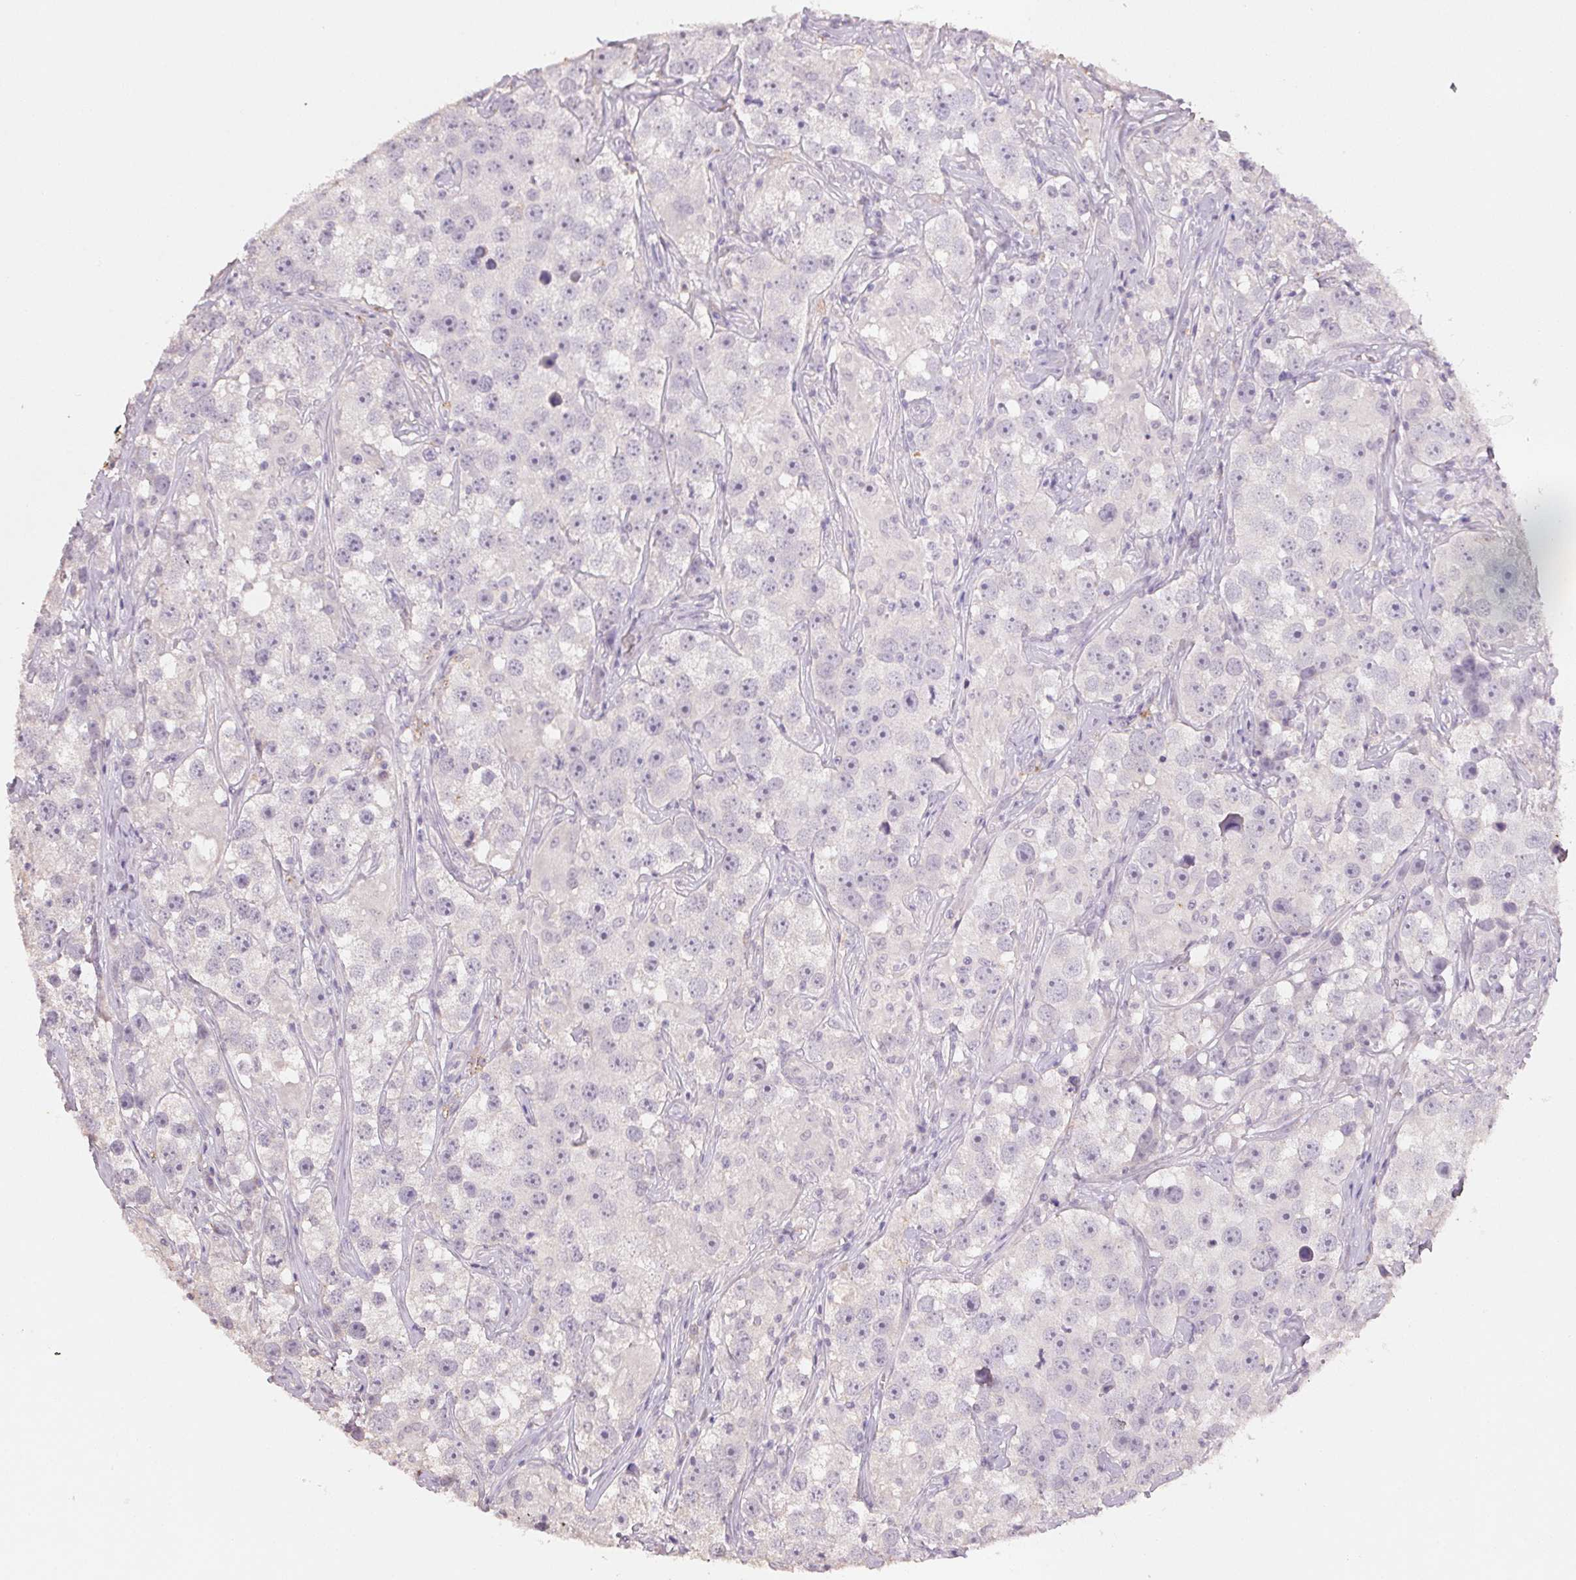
{"staining": {"intensity": "negative", "quantity": "none", "location": "none"}, "tissue": "testis cancer", "cell_type": "Tumor cells", "image_type": "cancer", "snomed": [{"axis": "morphology", "description": "Seminoma, NOS"}, {"axis": "topography", "description": "Testis"}], "caption": "Immunohistochemical staining of human testis cancer (seminoma) demonstrates no significant positivity in tumor cells. (DAB (3,3'-diaminobenzidine) immunohistochemistry (IHC) with hematoxylin counter stain).", "gene": "CXCL5", "patient": {"sex": "male", "age": 49}}